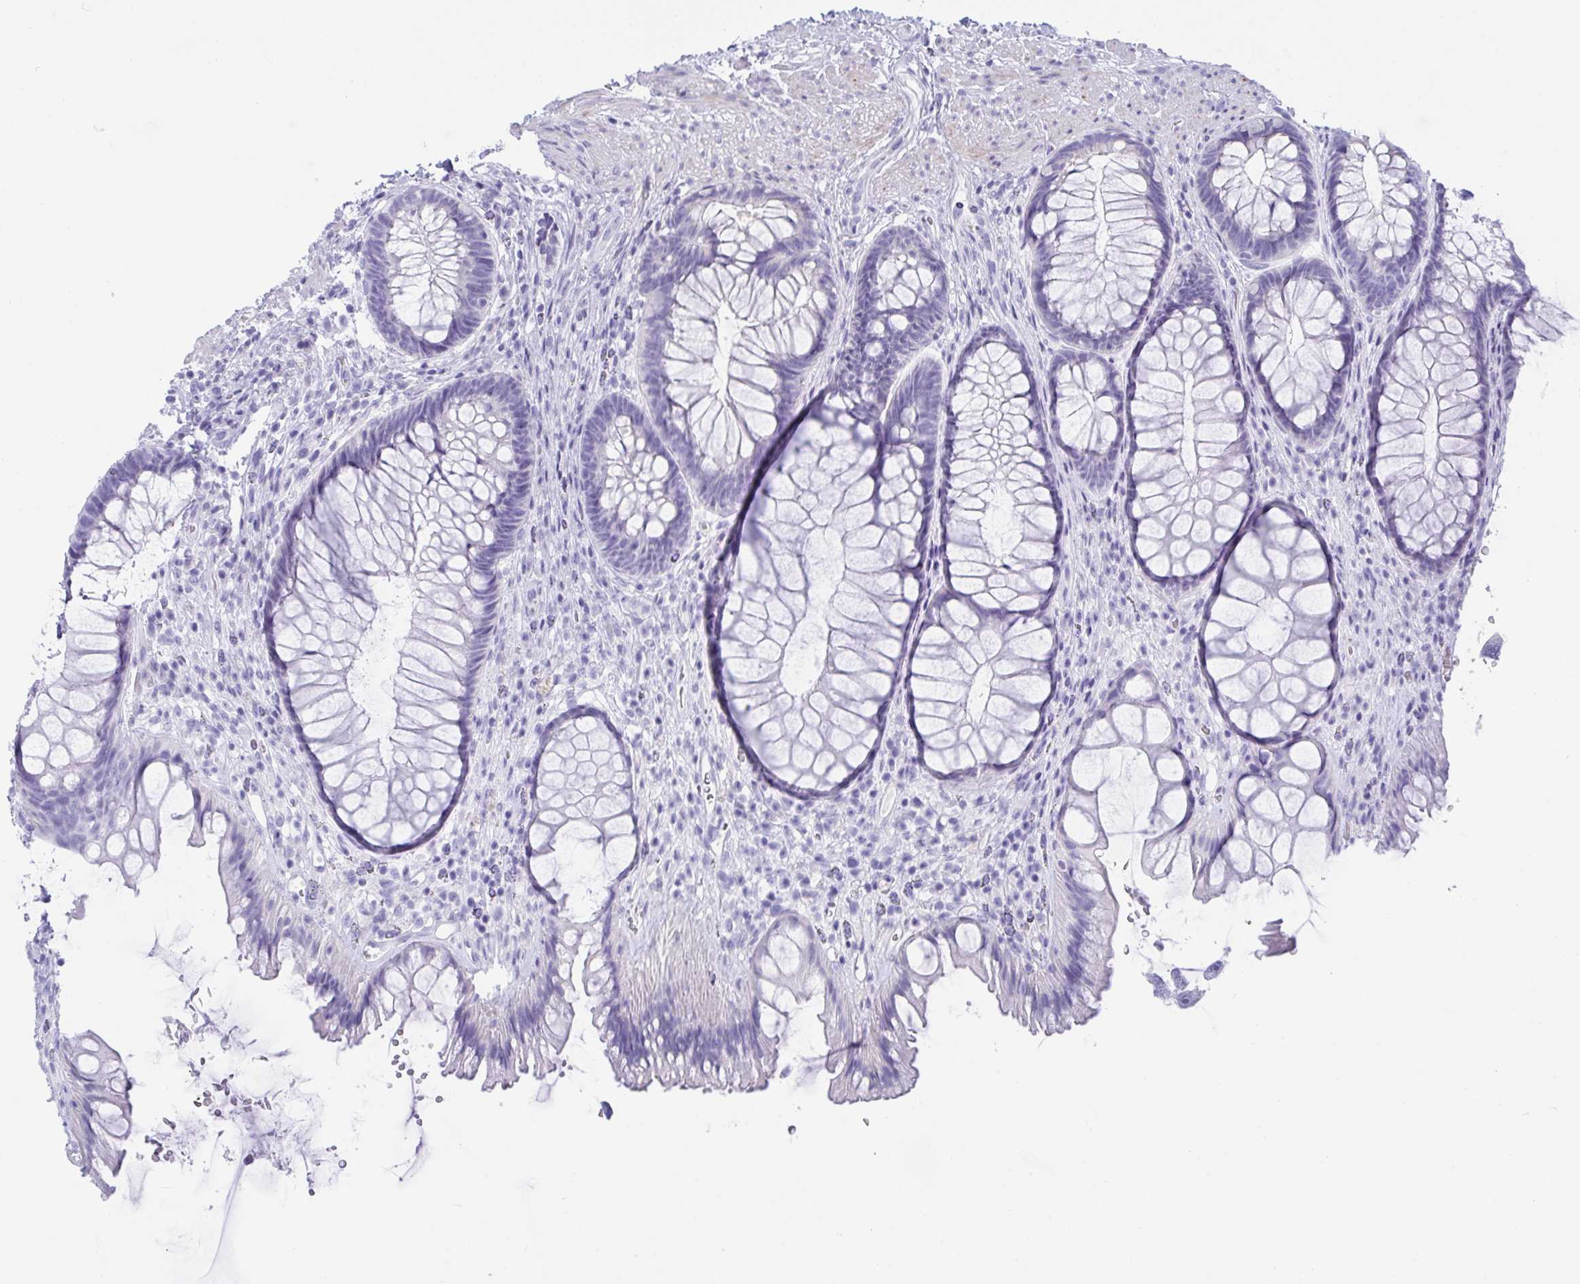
{"staining": {"intensity": "negative", "quantity": "none", "location": "none"}, "tissue": "rectum", "cell_type": "Glandular cells", "image_type": "normal", "snomed": [{"axis": "morphology", "description": "Normal tissue, NOS"}, {"axis": "topography", "description": "Rectum"}], "caption": "Protein analysis of unremarkable rectum demonstrates no significant staining in glandular cells.", "gene": "OXLD1", "patient": {"sex": "male", "age": 53}}